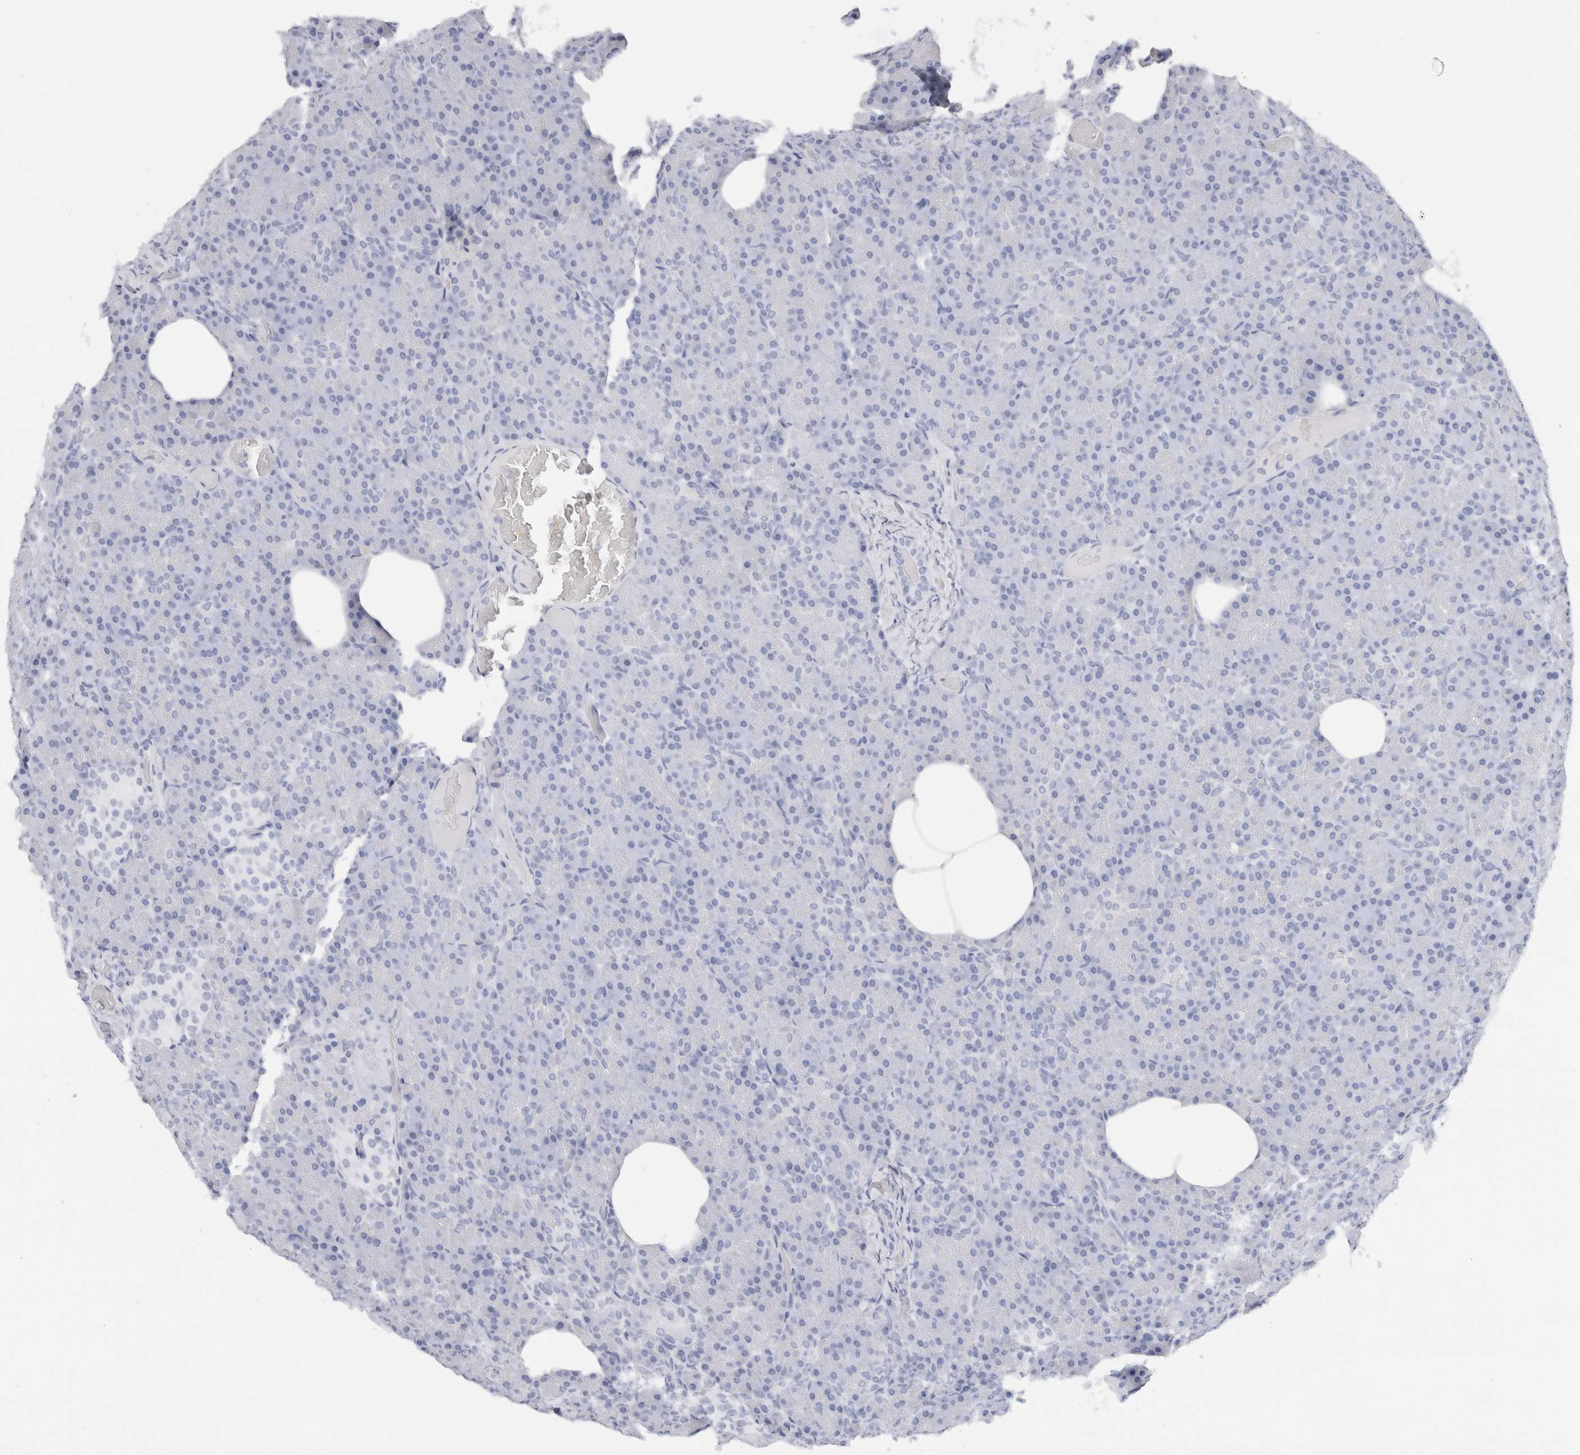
{"staining": {"intensity": "weak", "quantity": "<25%", "location": "cytoplasmic/membranous"}, "tissue": "pancreas", "cell_type": "Exocrine glandular cells", "image_type": "normal", "snomed": [{"axis": "morphology", "description": "Normal tissue, NOS"}, {"axis": "topography", "description": "Pancreas"}], "caption": "Immunohistochemistry (IHC) photomicrograph of benign pancreas: pancreas stained with DAB exhibits no significant protein staining in exocrine glandular cells.", "gene": "MUC15", "patient": {"sex": "female", "age": 43}}